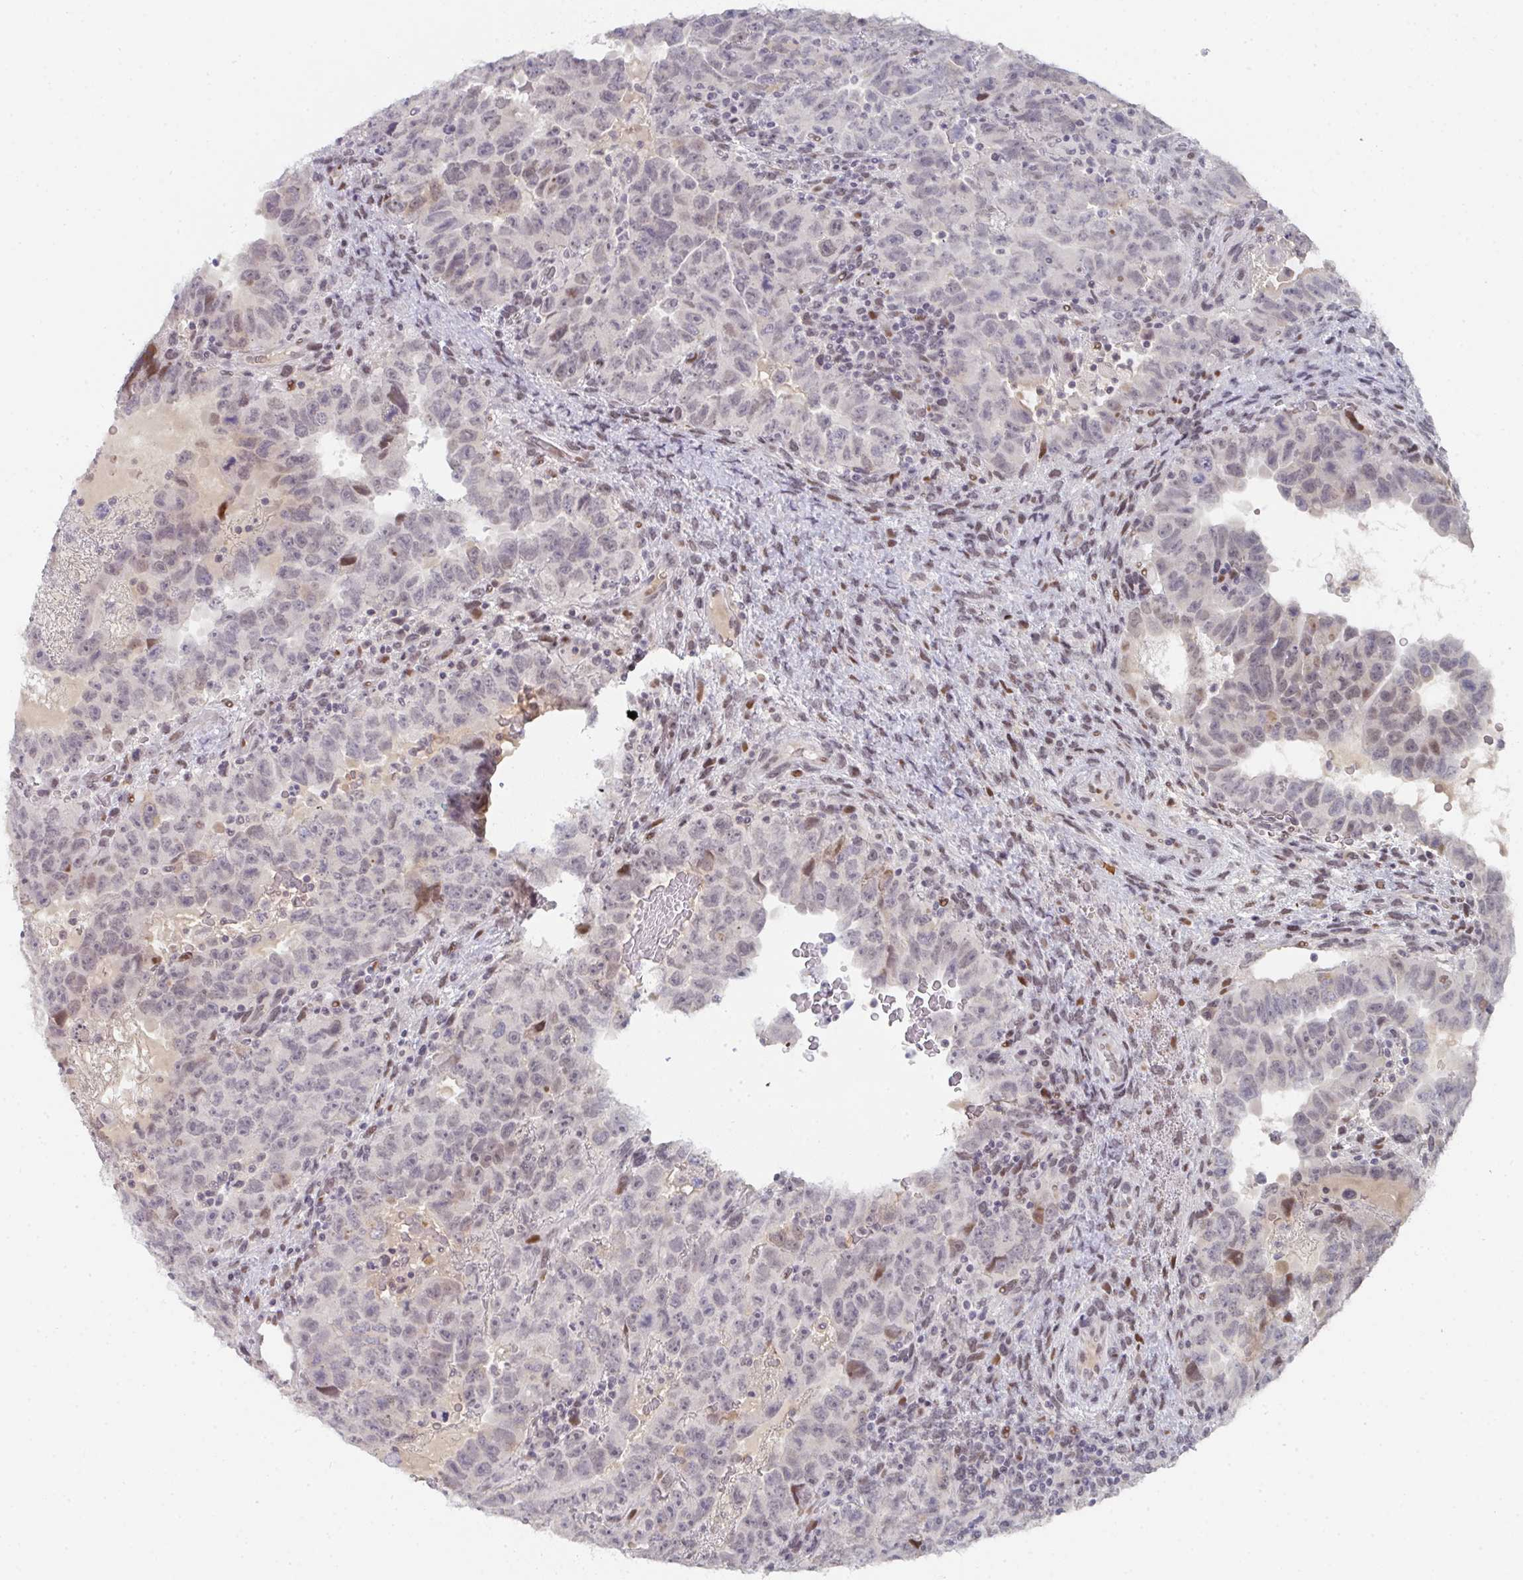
{"staining": {"intensity": "negative", "quantity": "none", "location": "none"}, "tissue": "testis cancer", "cell_type": "Tumor cells", "image_type": "cancer", "snomed": [{"axis": "morphology", "description": "Carcinoma, Embryonal, NOS"}, {"axis": "topography", "description": "Testis"}], "caption": "A photomicrograph of human testis cancer (embryonal carcinoma) is negative for staining in tumor cells.", "gene": "LIN54", "patient": {"sex": "male", "age": 24}}